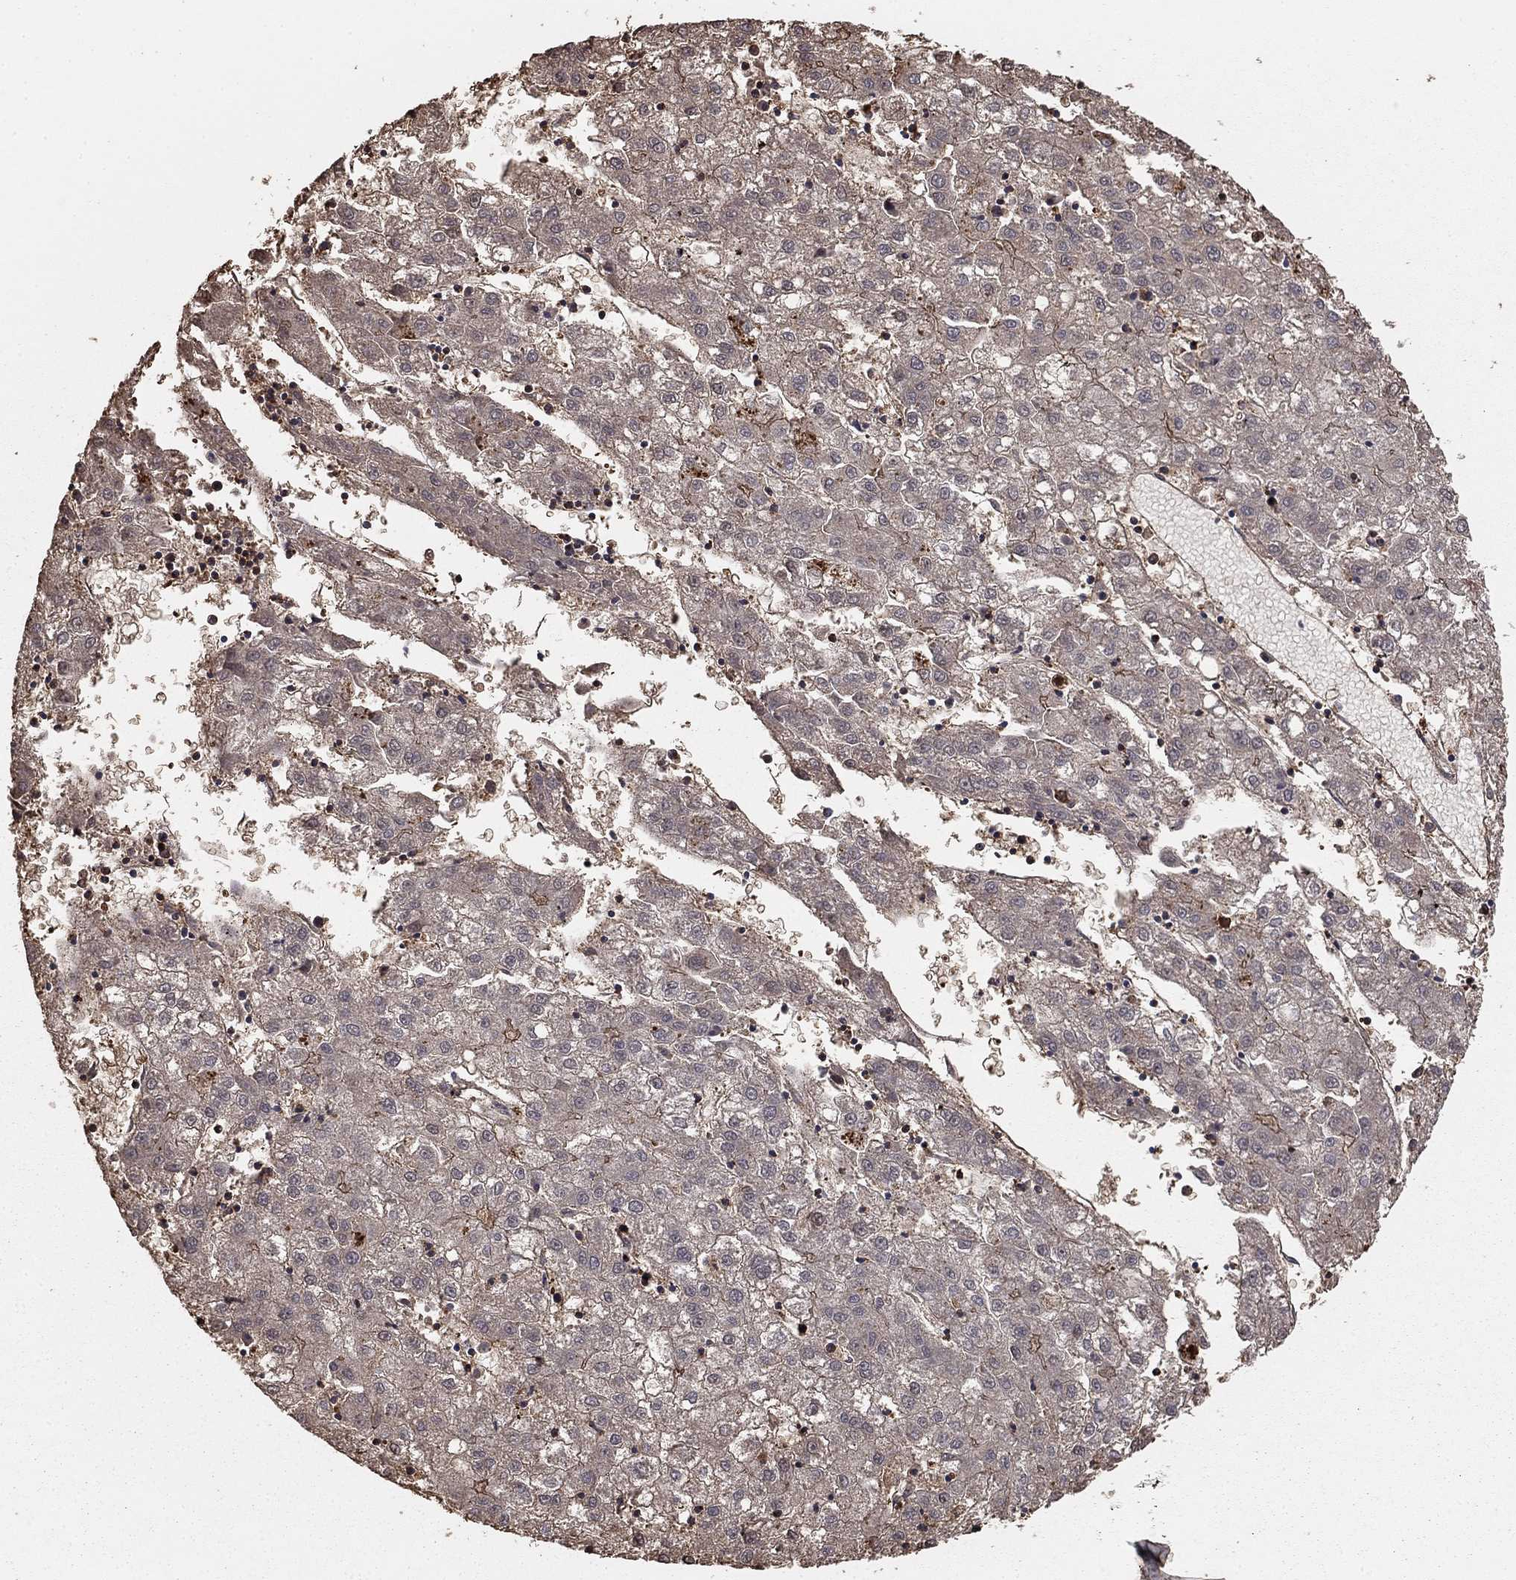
{"staining": {"intensity": "negative", "quantity": "none", "location": "none"}, "tissue": "liver cancer", "cell_type": "Tumor cells", "image_type": "cancer", "snomed": [{"axis": "morphology", "description": "Carcinoma, Hepatocellular, NOS"}, {"axis": "topography", "description": "Liver"}], "caption": "Liver hepatocellular carcinoma was stained to show a protein in brown. There is no significant staining in tumor cells.", "gene": "HABP4", "patient": {"sex": "male", "age": 72}}